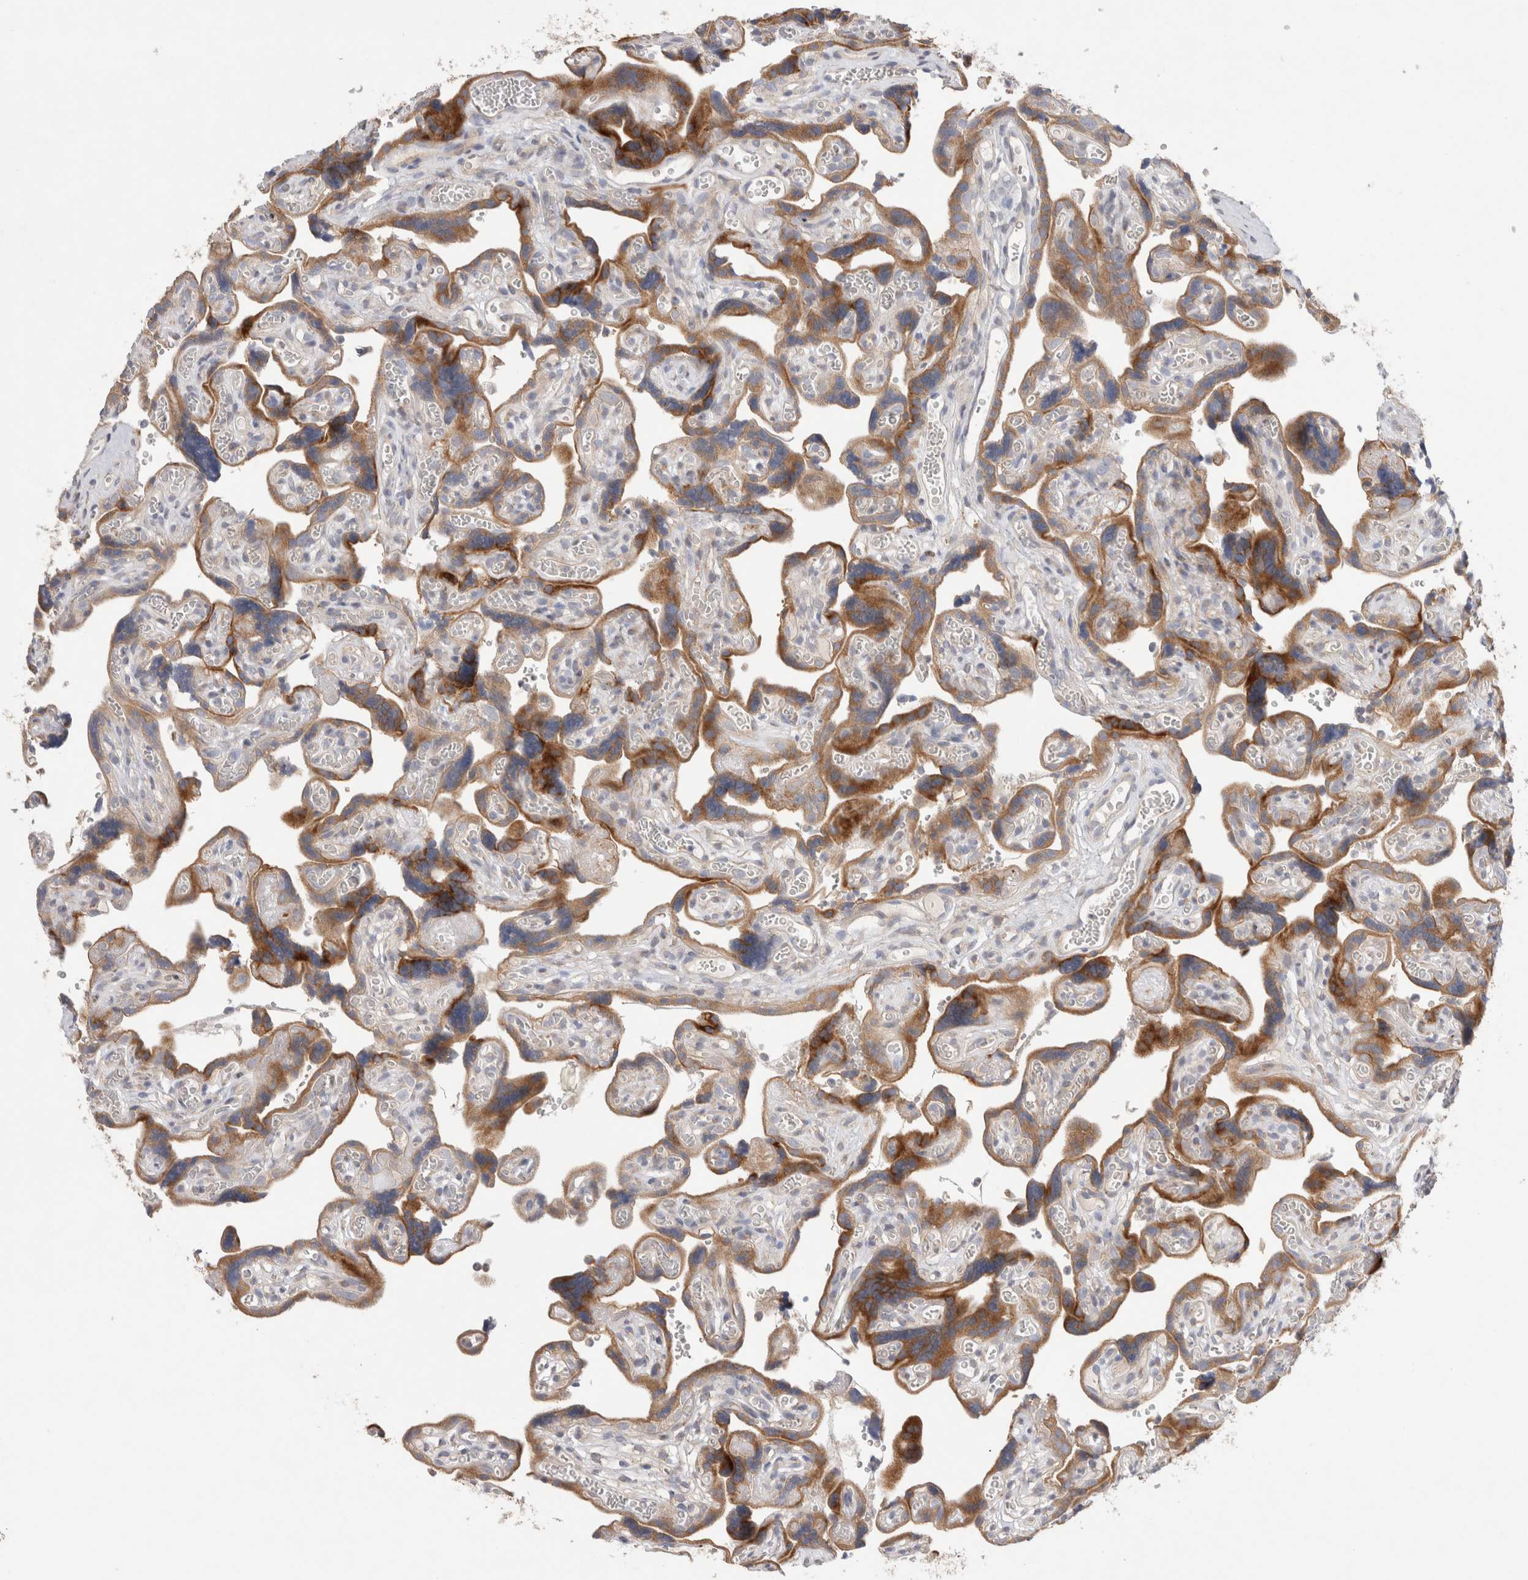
{"staining": {"intensity": "strong", "quantity": ">75%", "location": "cytoplasmic/membranous"}, "tissue": "placenta", "cell_type": "Trophoblastic cells", "image_type": "normal", "snomed": [{"axis": "morphology", "description": "Normal tissue, NOS"}, {"axis": "topography", "description": "Placenta"}], "caption": "IHC image of unremarkable human placenta stained for a protein (brown), which reveals high levels of strong cytoplasmic/membranous expression in approximately >75% of trophoblastic cells.", "gene": "TBC1D16", "patient": {"sex": "female", "age": 30}}